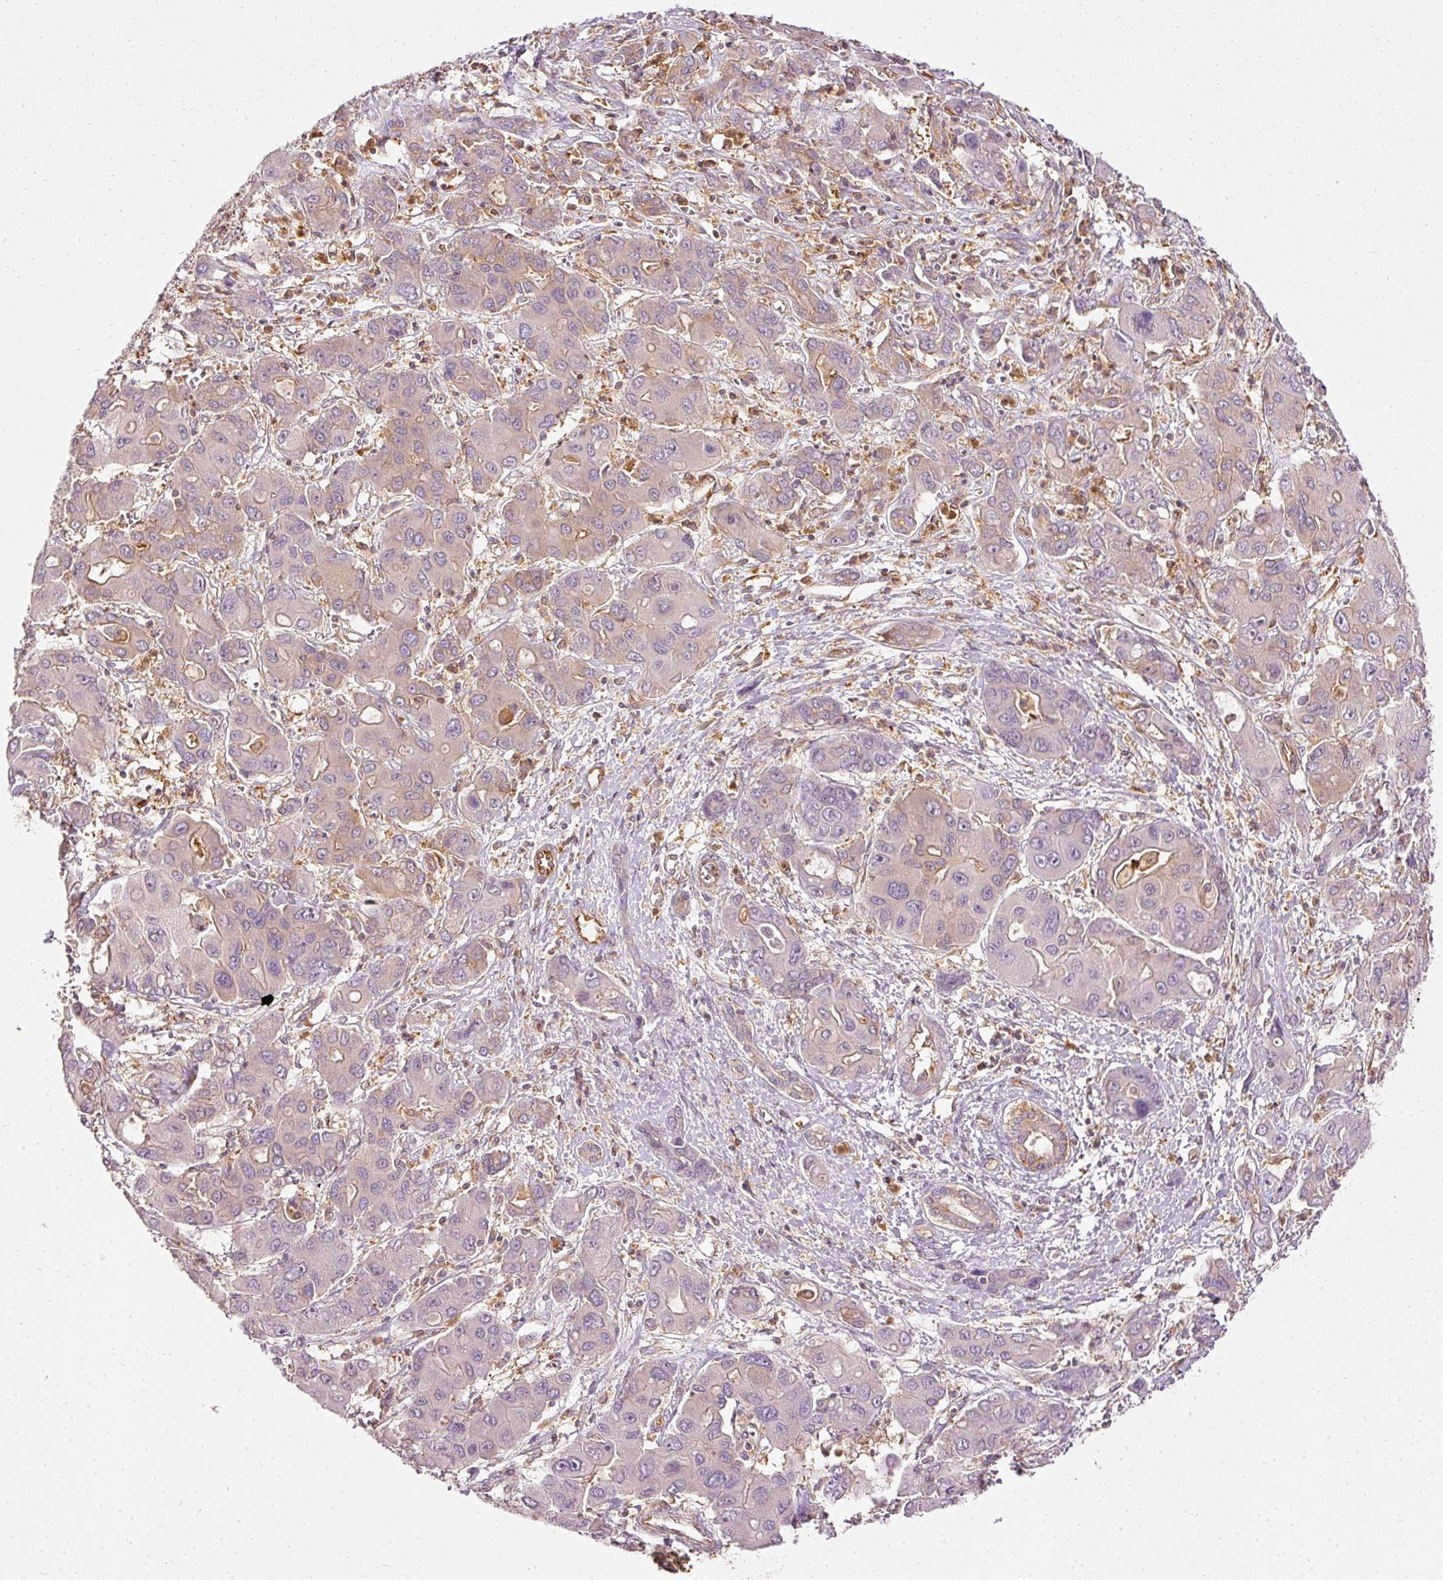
{"staining": {"intensity": "weak", "quantity": "<25%", "location": "cytoplasmic/membranous"}, "tissue": "liver cancer", "cell_type": "Tumor cells", "image_type": "cancer", "snomed": [{"axis": "morphology", "description": "Cholangiocarcinoma"}, {"axis": "topography", "description": "Liver"}], "caption": "Immunohistochemical staining of human liver cholangiocarcinoma reveals no significant positivity in tumor cells.", "gene": "ARMH3", "patient": {"sex": "male", "age": 67}}